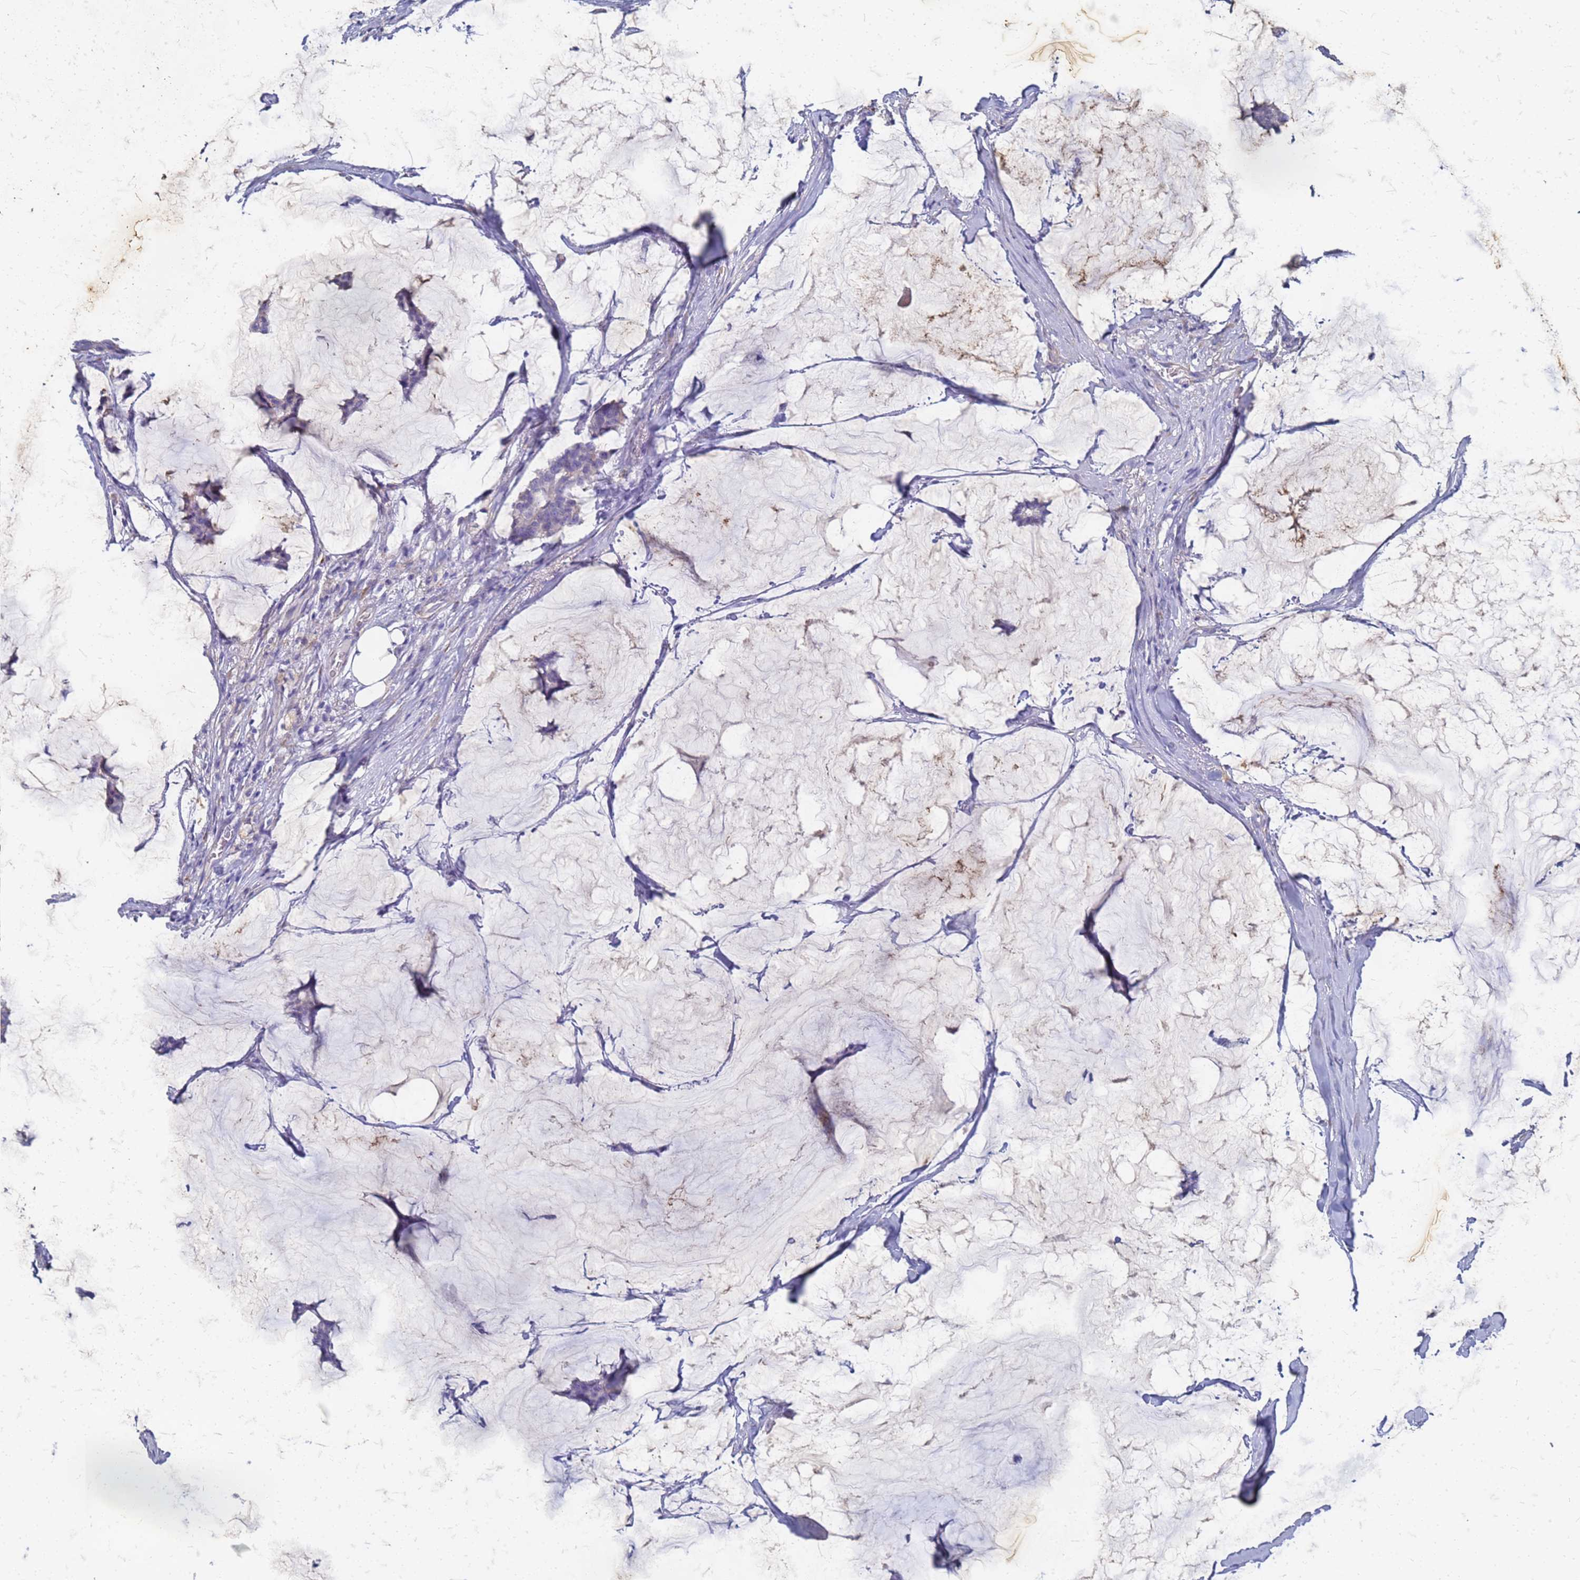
{"staining": {"intensity": "negative", "quantity": "none", "location": "none"}, "tissue": "breast cancer", "cell_type": "Tumor cells", "image_type": "cancer", "snomed": [{"axis": "morphology", "description": "Duct carcinoma"}, {"axis": "topography", "description": "Breast"}], "caption": "Tumor cells show no significant protein expression in breast cancer (invasive ductal carcinoma).", "gene": "TRIM64B", "patient": {"sex": "female", "age": 93}}